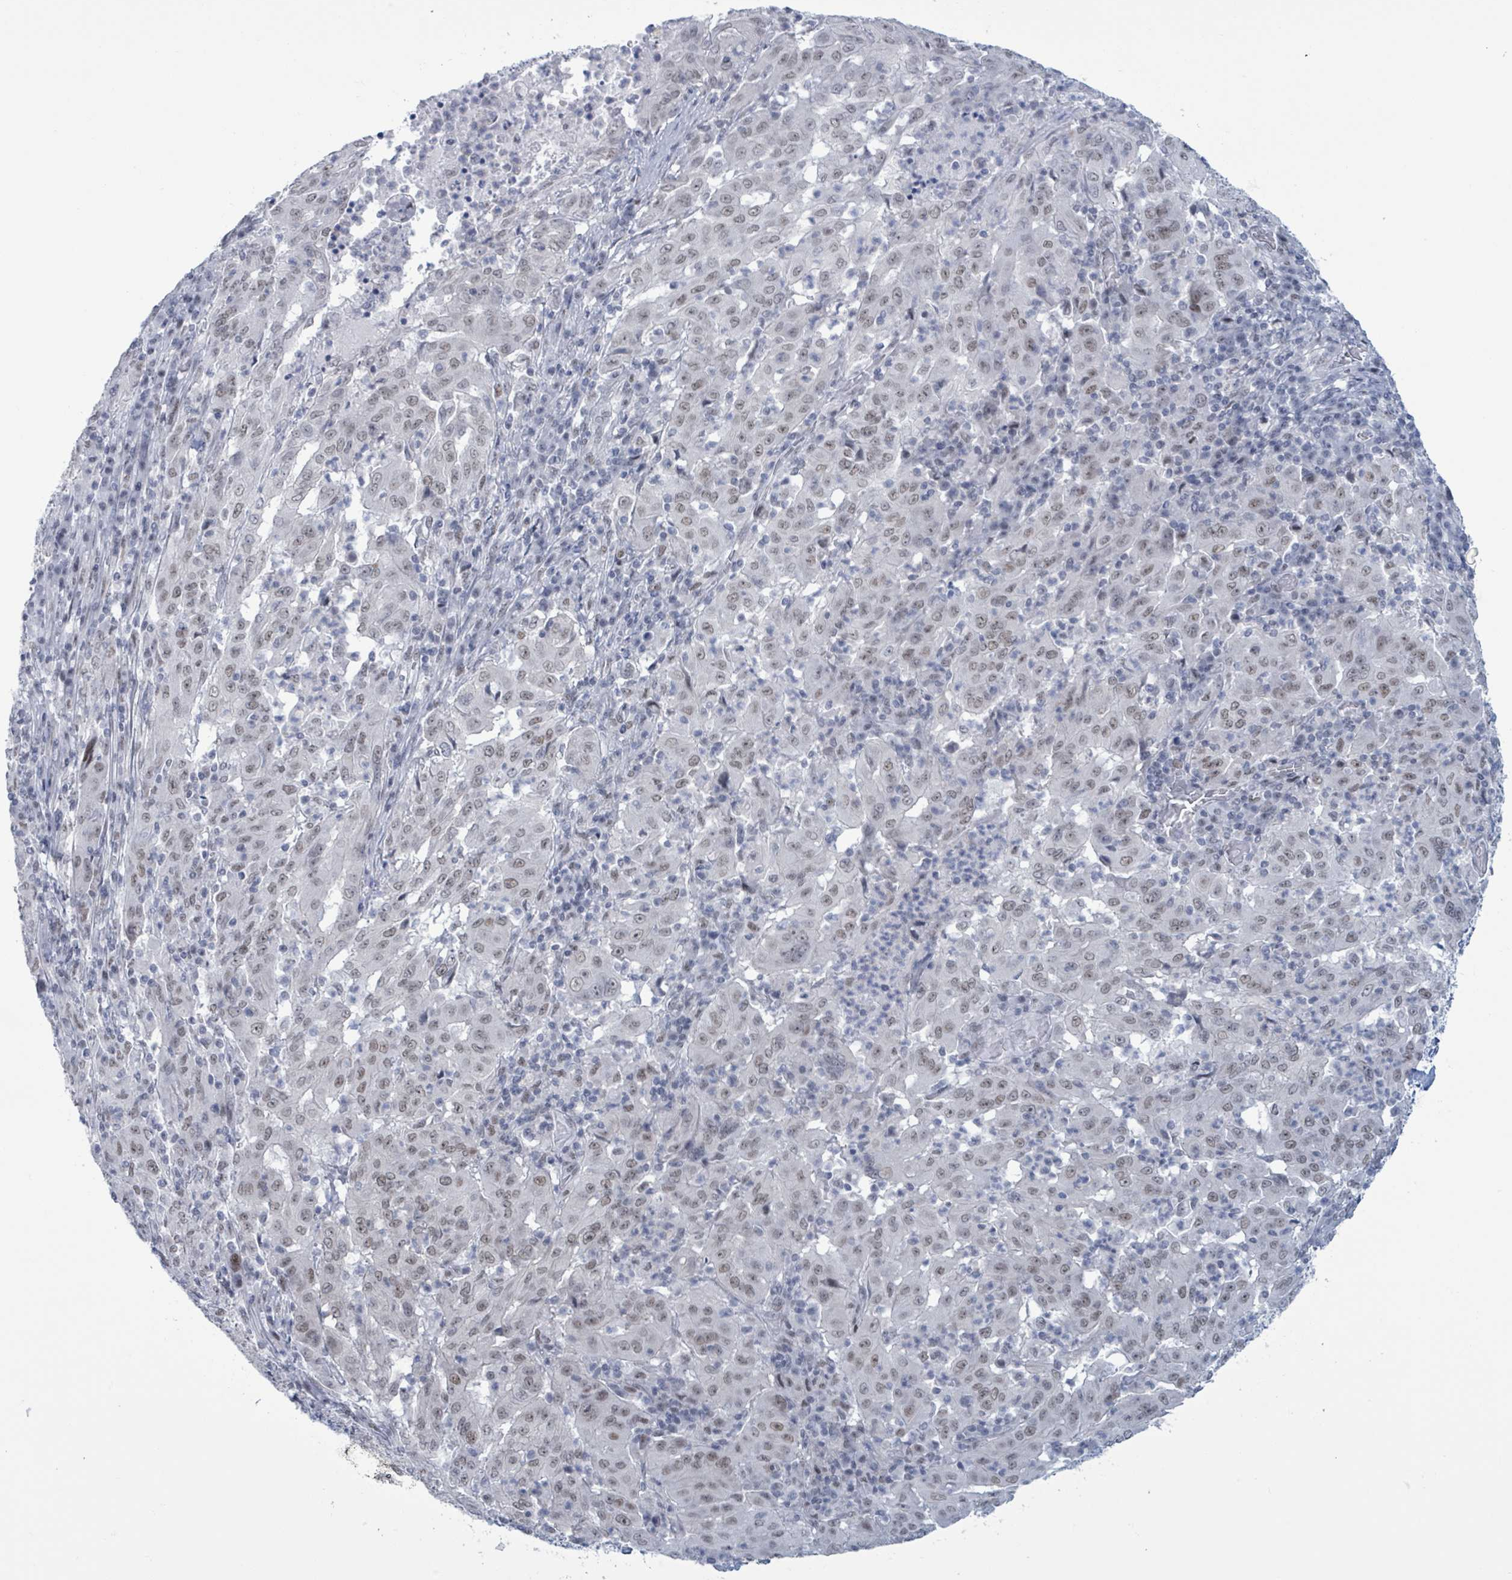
{"staining": {"intensity": "weak", "quantity": ">75%", "location": "nuclear"}, "tissue": "pancreatic cancer", "cell_type": "Tumor cells", "image_type": "cancer", "snomed": [{"axis": "morphology", "description": "Adenocarcinoma, NOS"}, {"axis": "topography", "description": "Pancreas"}], "caption": "The micrograph displays staining of pancreatic cancer (adenocarcinoma), revealing weak nuclear protein staining (brown color) within tumor cells.", "gene": "CT45A5", "patient": {"sex": "male", "age": 63}}